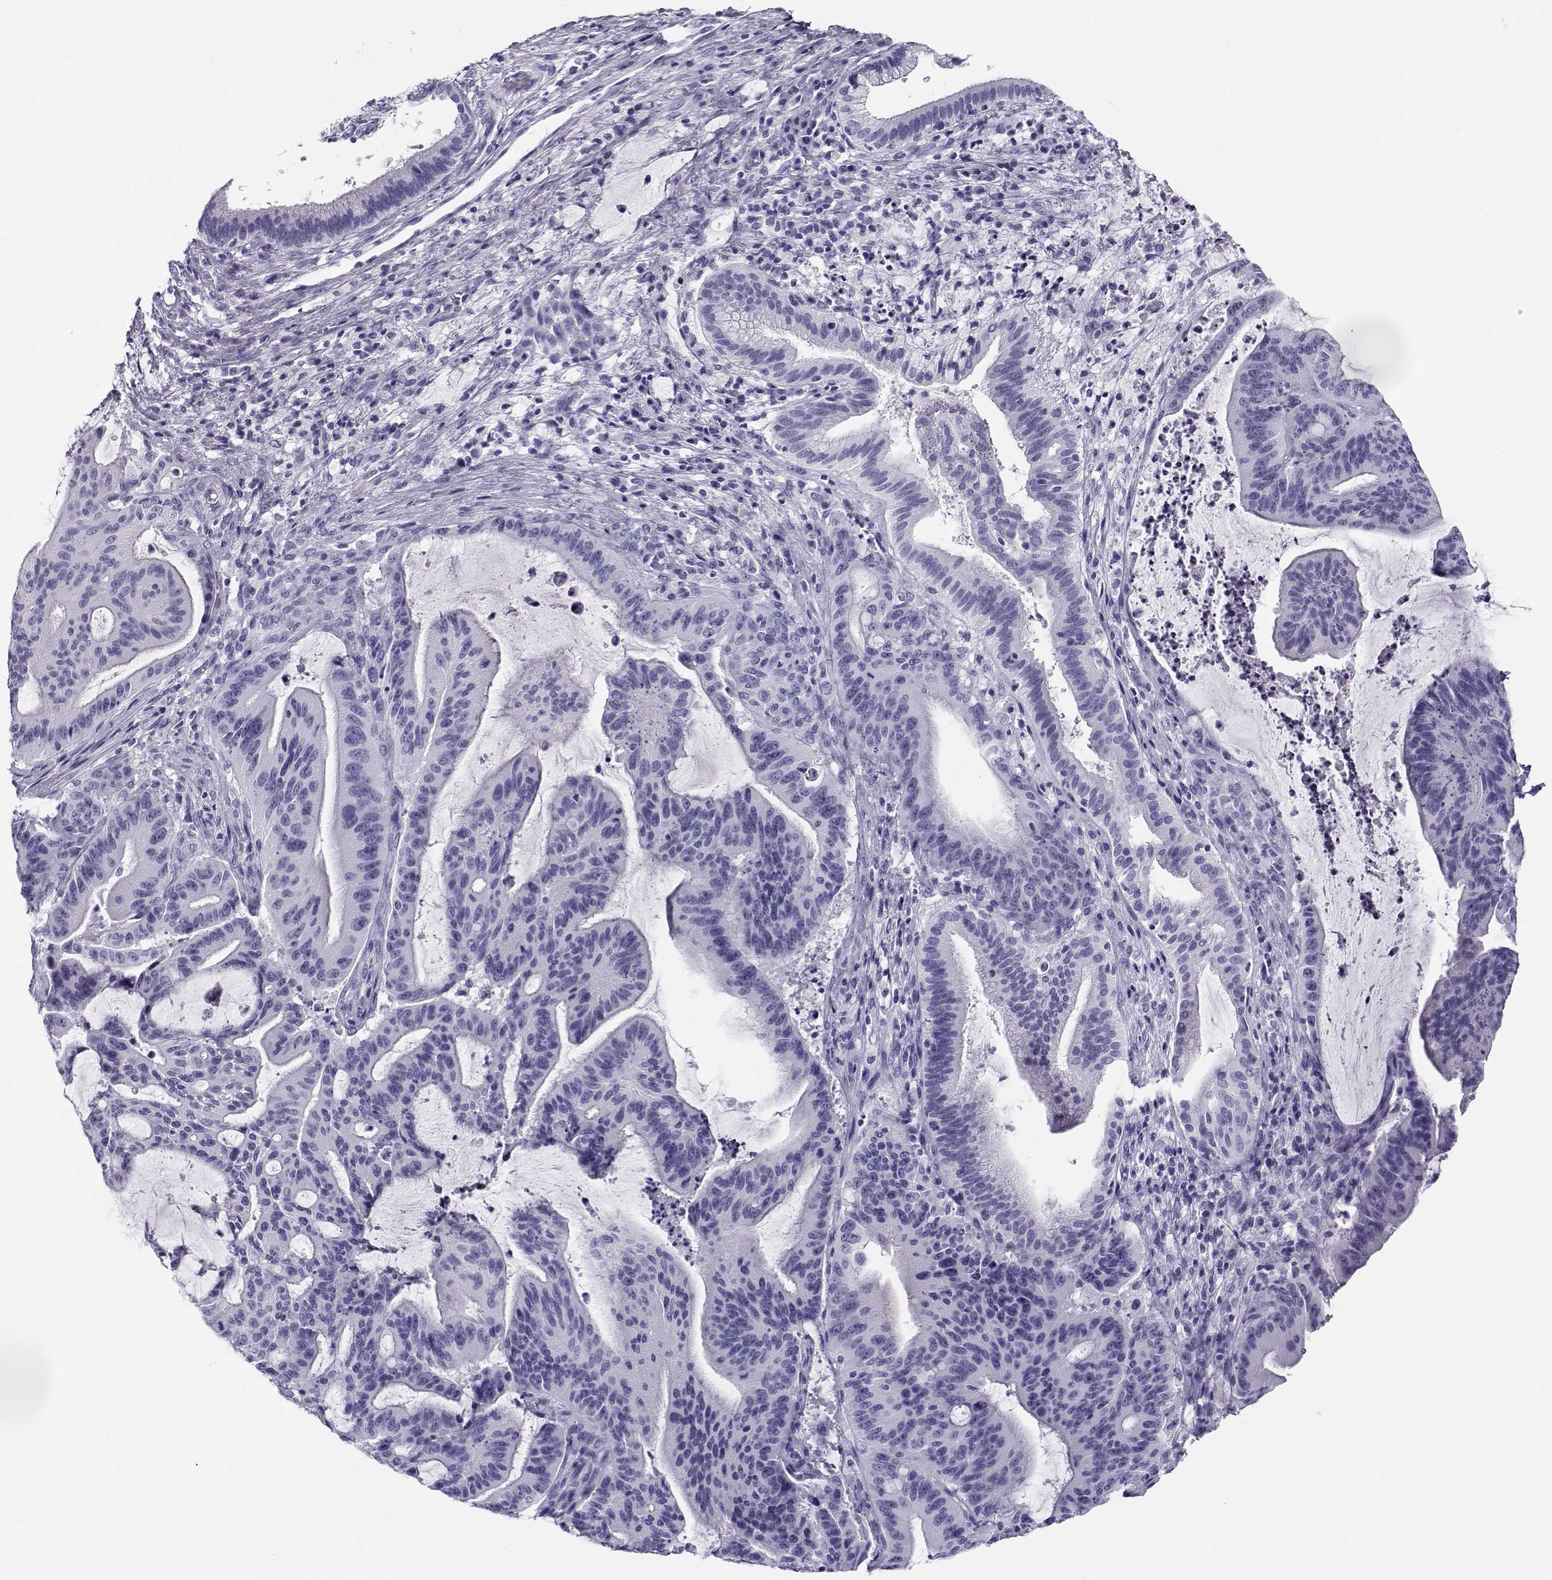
{"staining": {"intensity": "negative", "quantity": "none", "location": "none"}, "tissue": "liver cancer", "cell_type": "Tumor cells", "image_type": "cancer", "snomed": [{"axis": "morphology", "description": "Cholangiocarcinoma"}, {"axis": "topography", "description": "Liver"}], "caption": "IHC image of neoplastic tissue: human liver cancer stained with DAB (3,3'-diaminobenzidine) demonstrates no significant protein staining in tumor cells. (DAB immunohistochemistry (IHC) with hematoxylin counter stain).", "gene": "RHOXF2", "patient": {"sex": "female", "age": 73}}